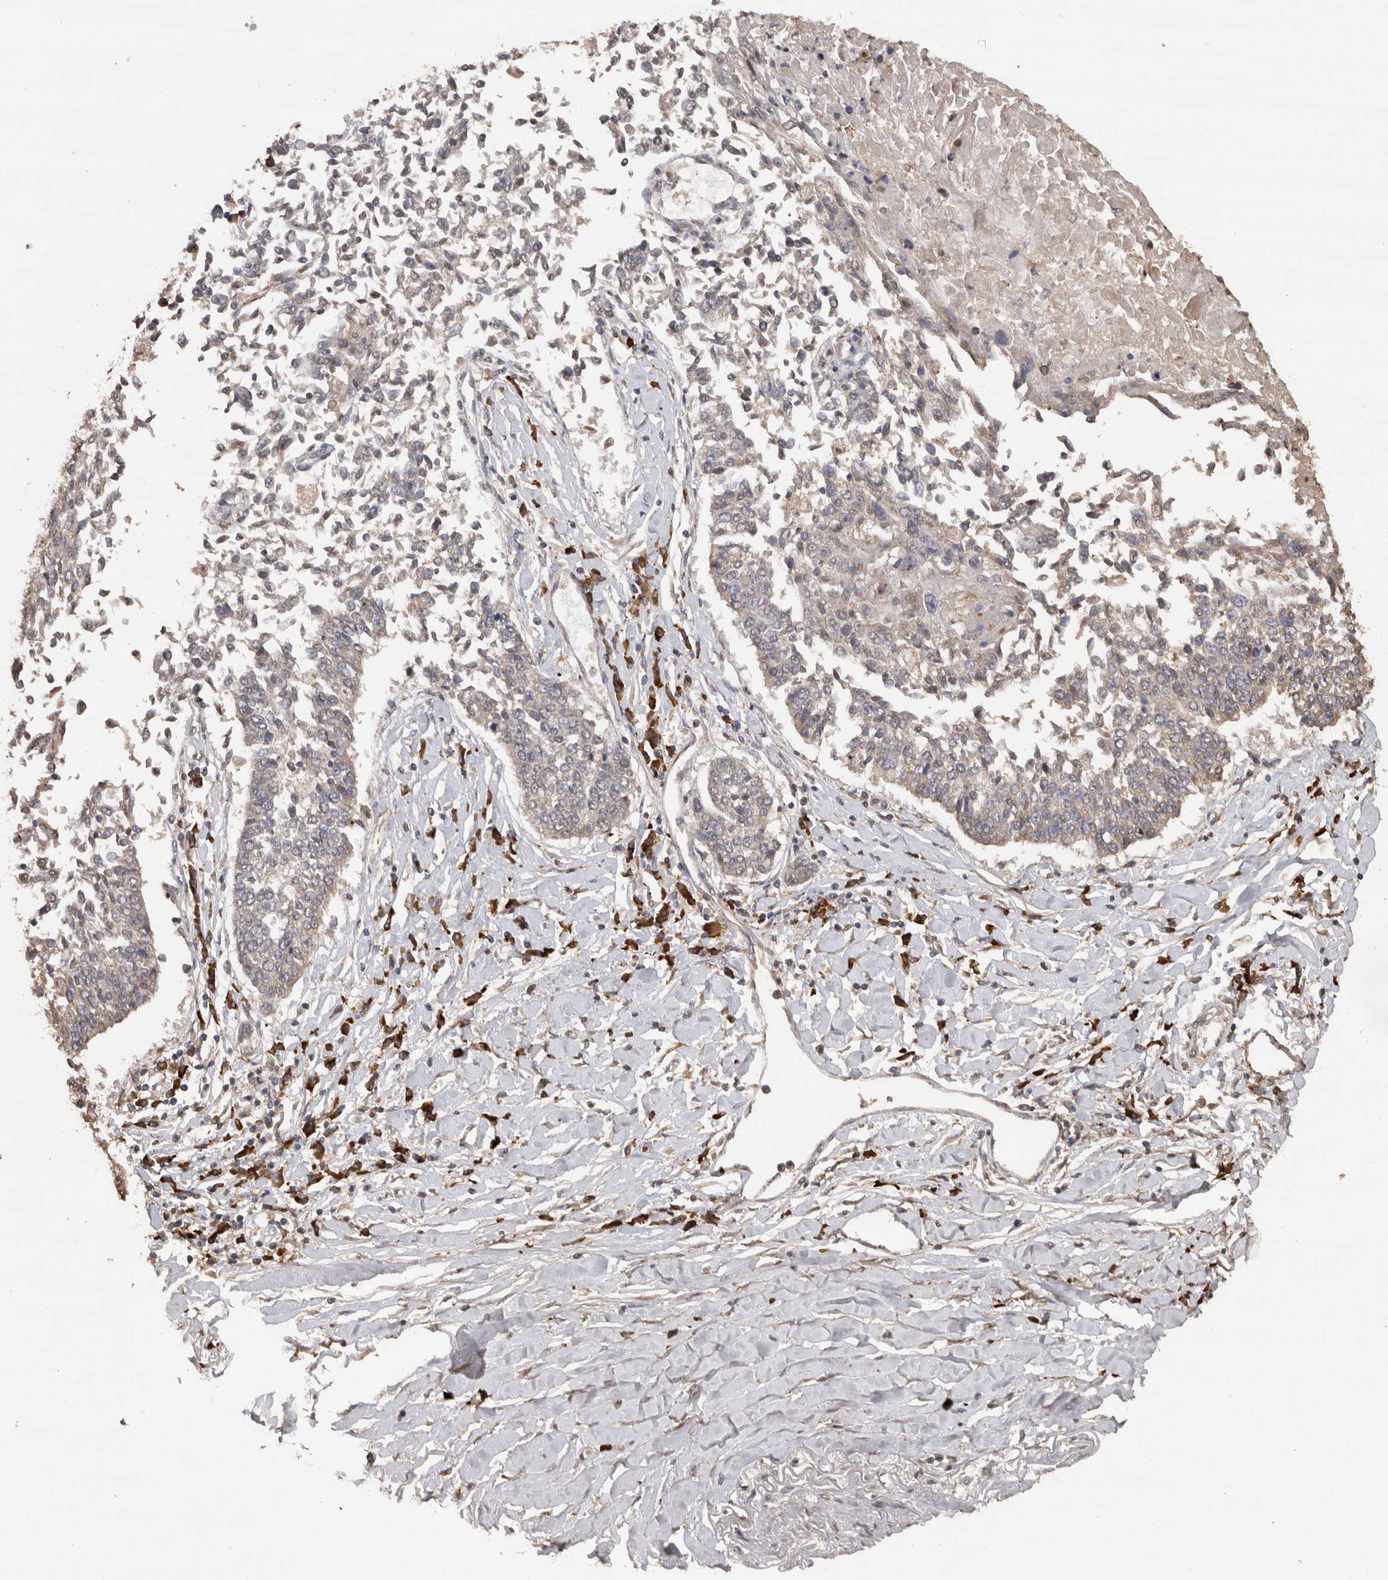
{"staining": {"intensity": "weak", "quantity": "<25%", "location": "cytoplasmic/membranous"}, "tissue": "lung cancer", "cell_type": "Tumor cells", "image_type": "cancer", "snomed": [{"axis": "morphology", "description": "Normal tissue, NOS"}, {"axis": "morphology", "description": "Squamous cell carcinoma, NOS"}, {"axis": "topography", "description": "Cartilage tissue"}, {"axis": "topography", "description": "Bronchus"}, {"axis": "topography", "description": "Lung"}, {"axis": "topography", "description": "Peripheral nerve tissue"}], "caption": "Immunohistochemical staining of lung cancer demonstrates no significant staining in tumor cells. The staining was performed using DAB to visualize the protein expression in brown, while the nuclei were stained in blue with hematoxylin (Magnification: 20x).", "gene": "CRELD2", "patient": {"sex": "female", "age": 49}}